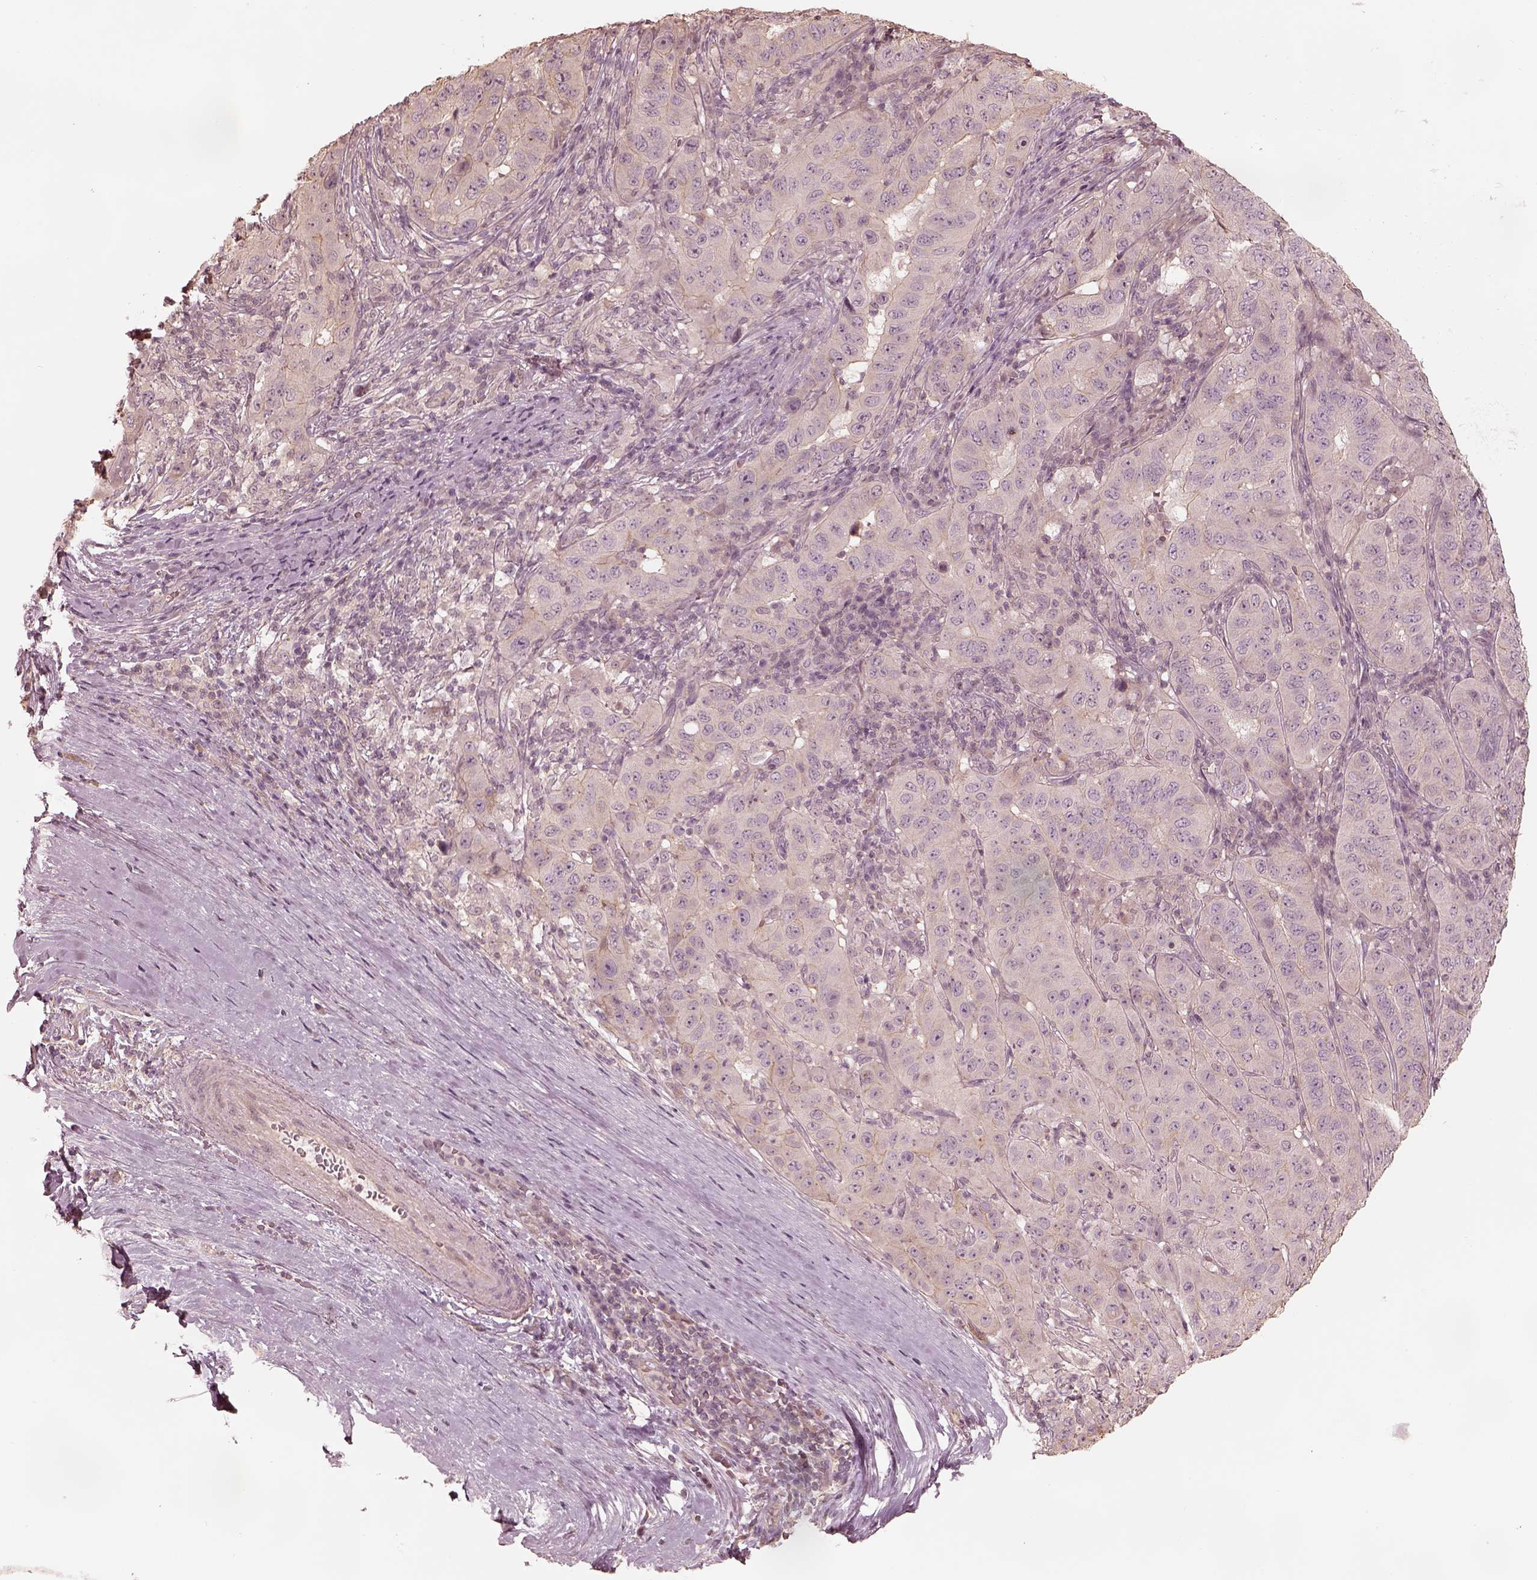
{"staining": {"intensity": "negative", "quantity": "none", "location": "none"}, "tissue": "pancreatic cancer", "cell_type": "Tumor cells", "image_type": "cancer", "snomed": [{"axis": "morphology", "description": "Adenocarcinoma, NOS"}, {"axis": "topography", "description": "Pancreas"}], "caption": "A photomicrograph of human pancreatic cancer is negative for staining in tumor cells. (IHC, brightfield microscopy, high magnification).", "gene": "KIF5C", "patient": {"sex": "male", "age": 63}}